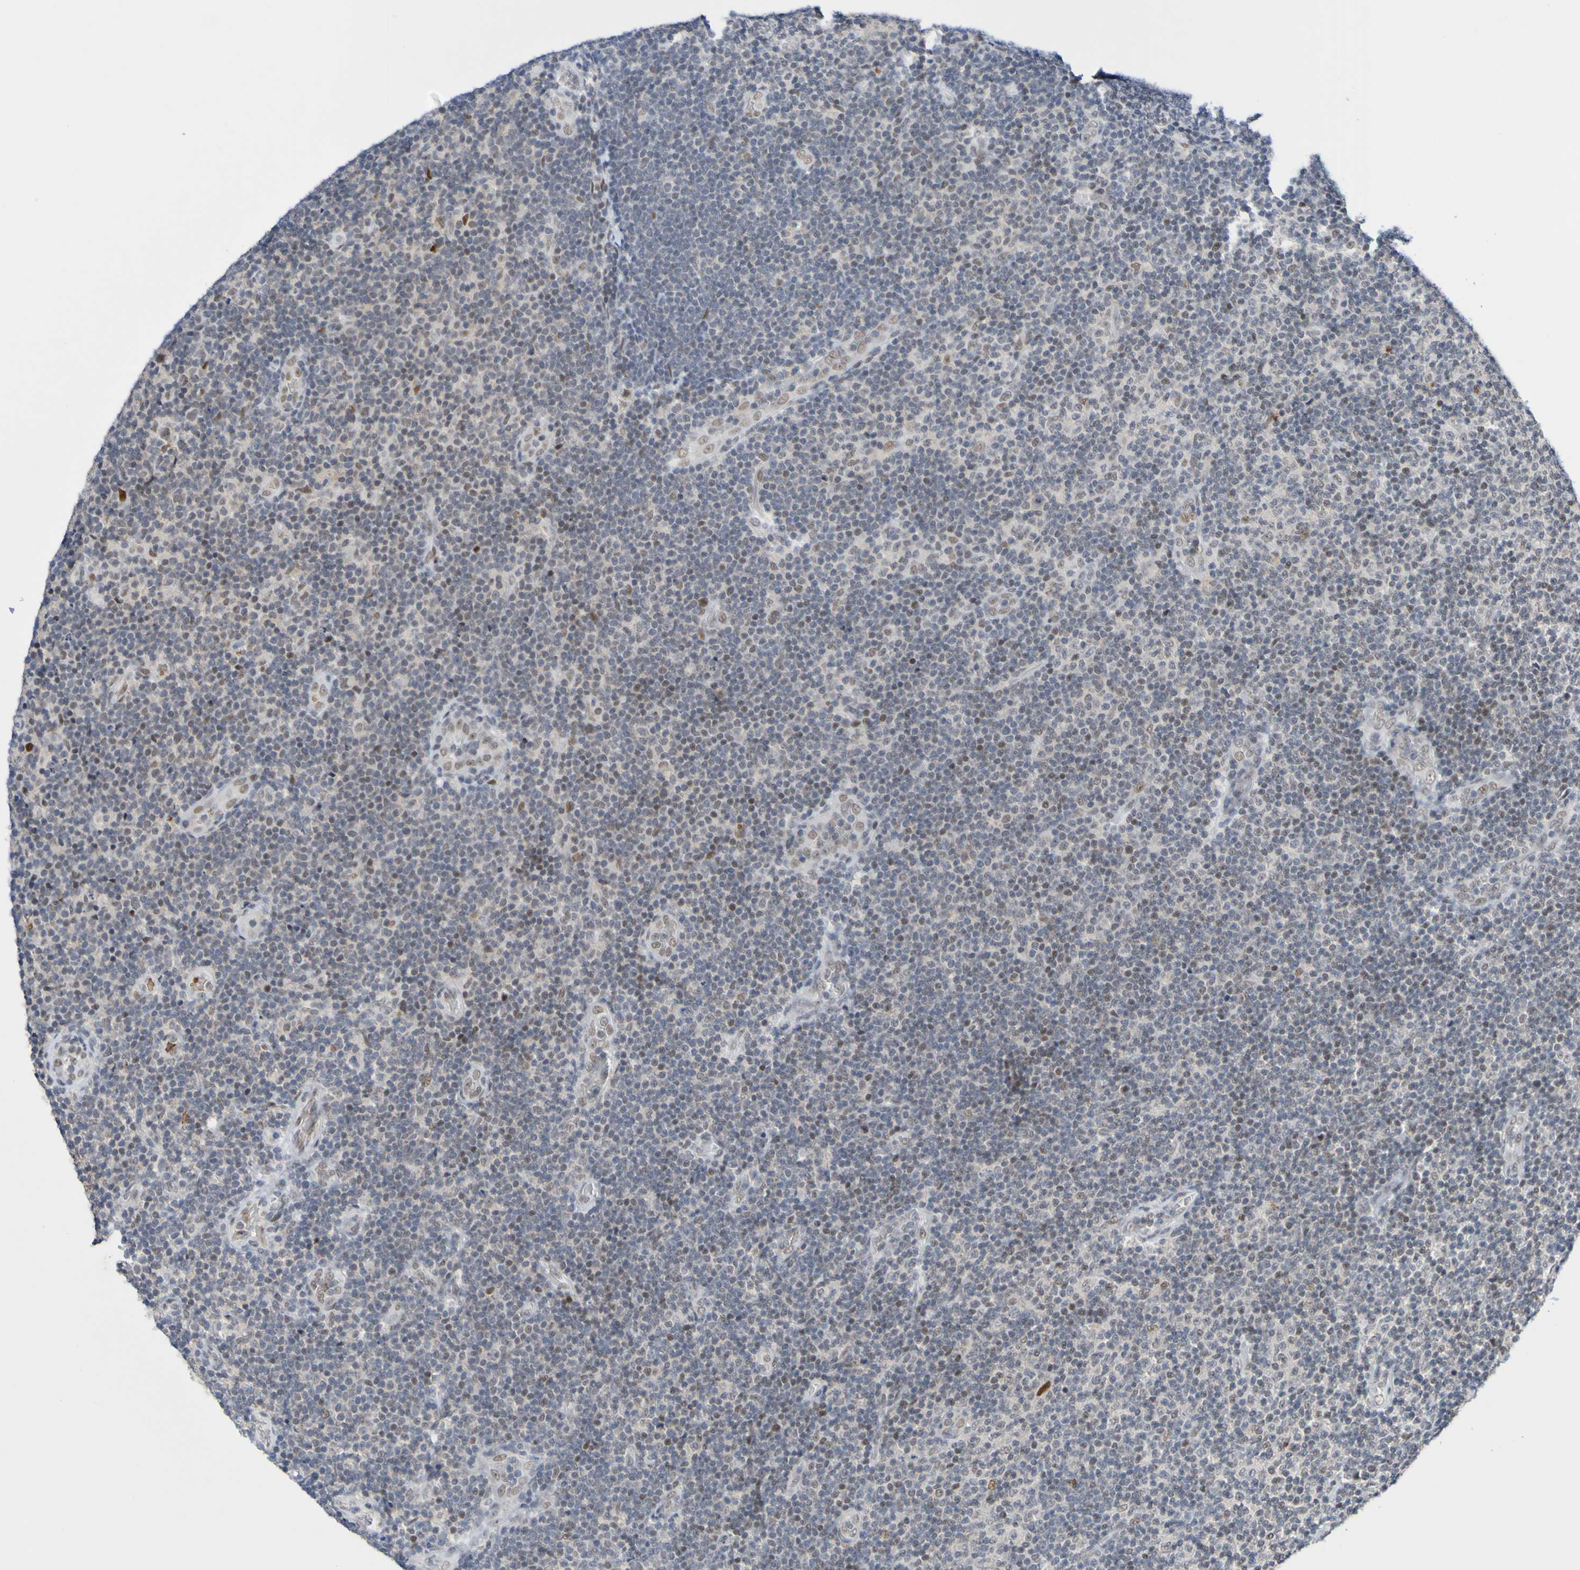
{"staining": {"intensity": "moderate", "quantity": "<25%", "location": "nuclear"}, "tissue": "lymphoma", "cell_type": "Tumor cells", "image_type": "cancer", "snomed": [{"axis": "morphology", "description": "Malignant lymphoma, non-Hodgkin's type, Low grade"}, {"axis": "topography", "description": "Lymph node"}], "caption": "A brown stain labels moderate nuclear staining of a protein in human lymphoma tumor cells.", "gene": "PCGF1", "patient": {"sex": "male", "age": 83}}